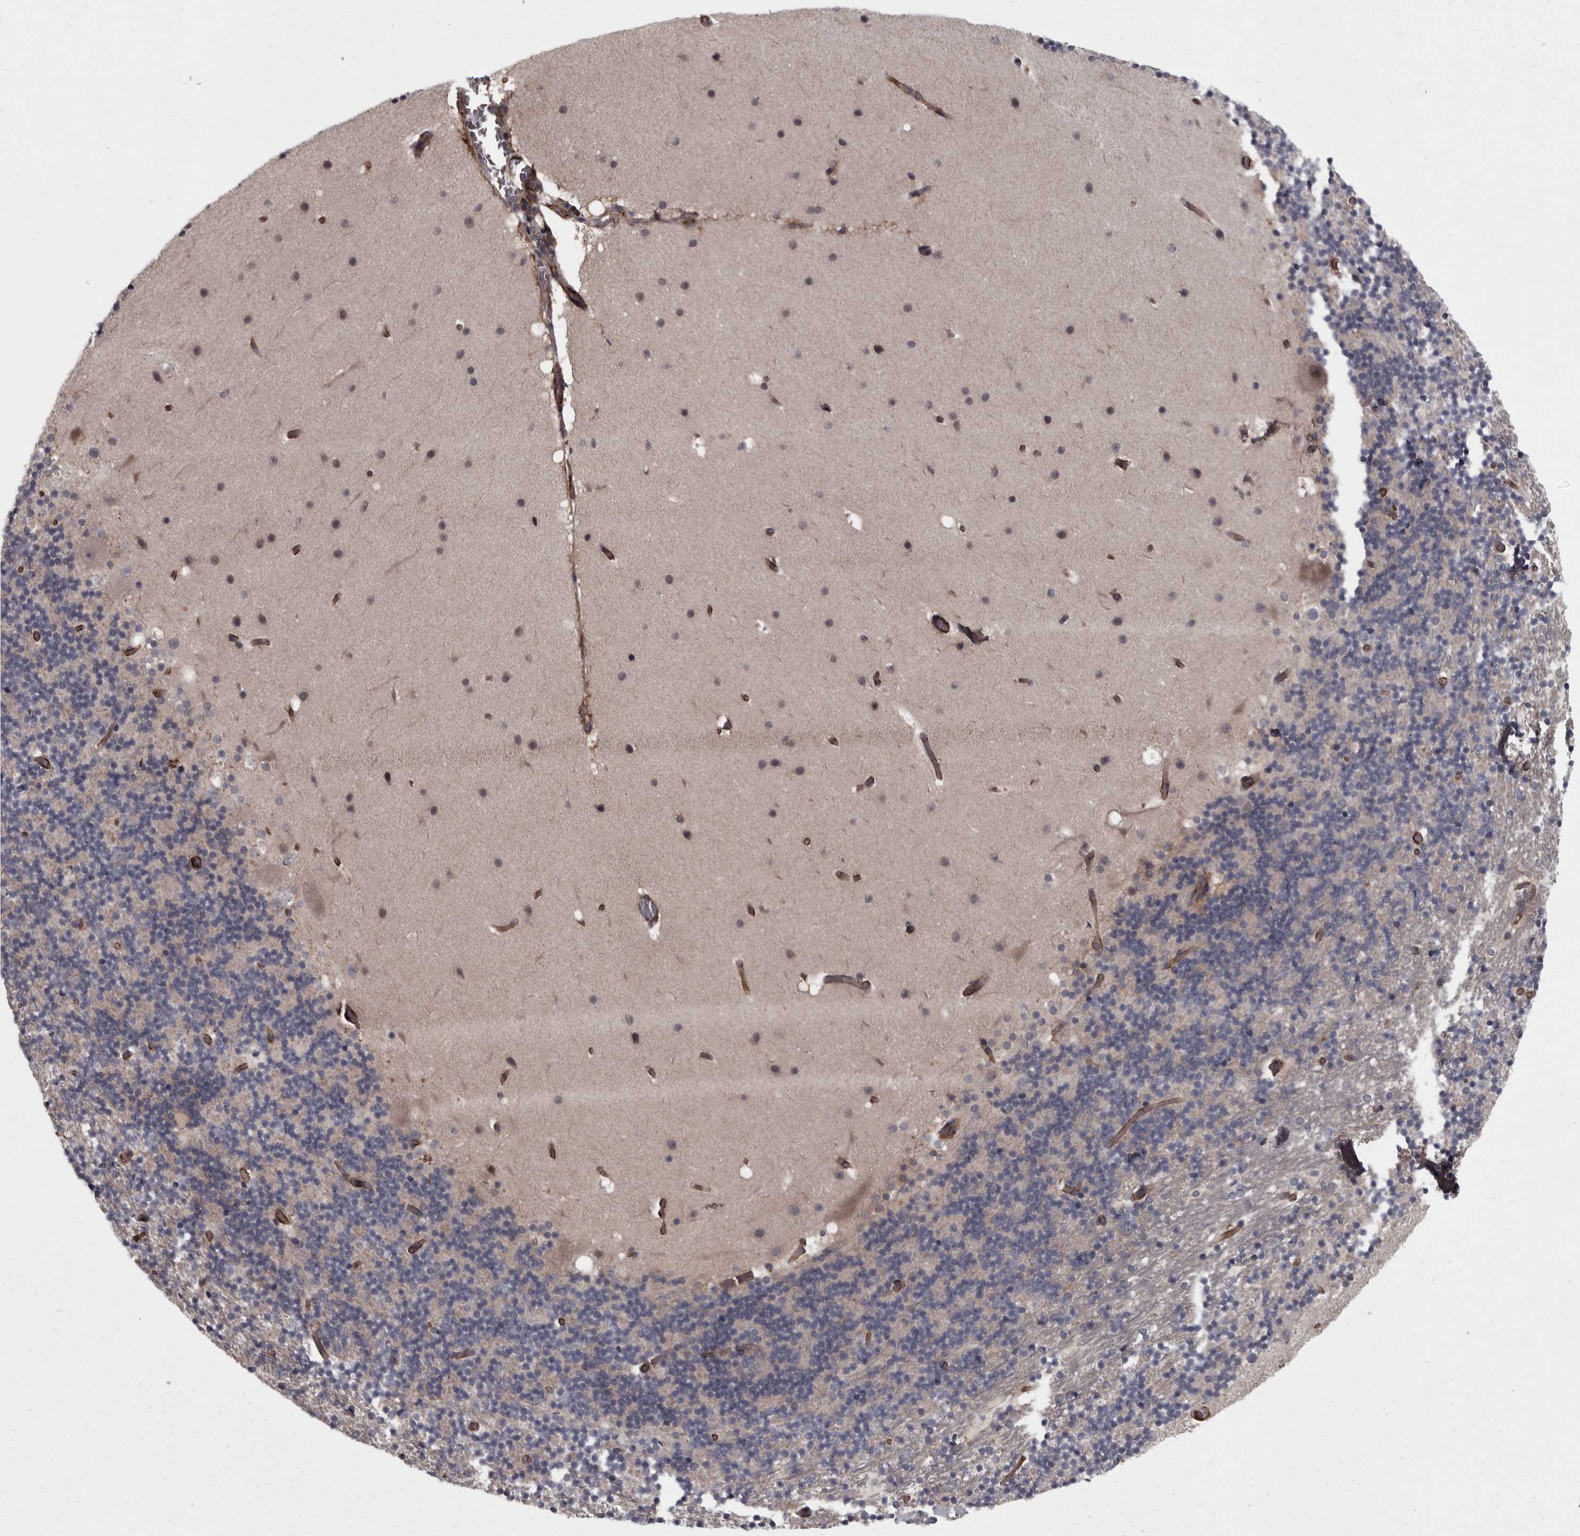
{"staining": {"intensity": "negative", "quantity": "none", "location": "none"}, "tissue": "cerebellum", "cell_type": "Cells in granular layer", "image_type": "normal", "snomed": [{"axis": "morphology", "description": "Normal tissue, NOS"}, {"axis": "topography", "description": "Cerebellum"}], "caption": "Photomicrograph shows no protein positivity in cells in granular layer of benign cerebellum. The staining was performed using DAB (3,3'-diaminobenzidine) to visualize the protein expression in brown, while the nuclei were stained in blue with hematoxylin (Magnification: 20x).", "gene": "FAAP100", "patient": {"sex": "male", "age": 57}}